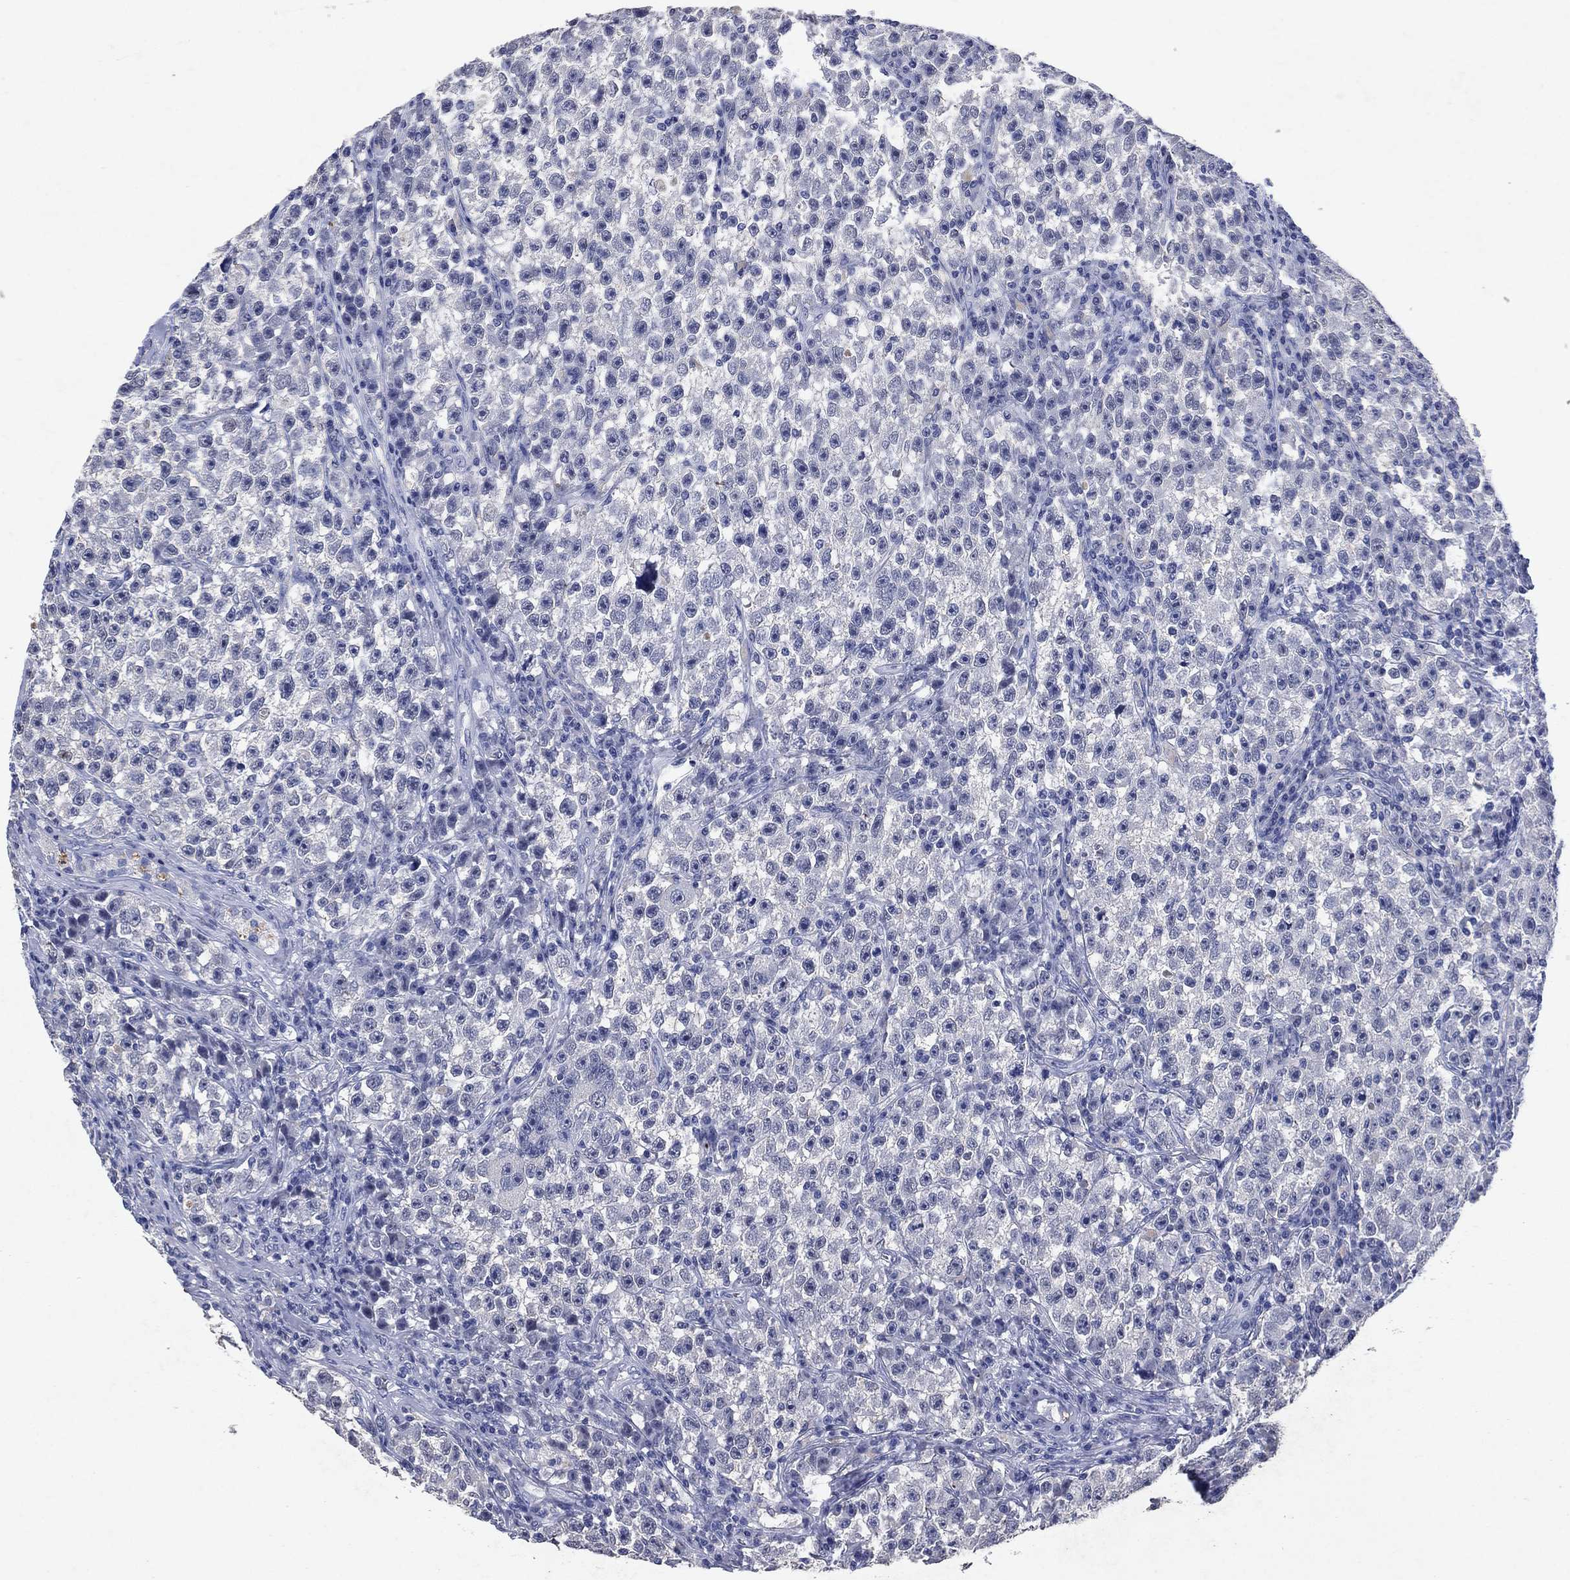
{"staining": {"intensity": "negative", "quantity": "none", "location": "none"}, "tissue": "testis cancer", "cell_type": "Tumor cells", "image_type": "cancer", "snomed": [{"axis": "morphology", "description": "Seminoma, NOS"}, {"axis": "topography", "description": "Testis"}], "caption": "Tumor cells are negative for protein expression in human testis cancer. (Stains: DAB IHC with hematoxylin counter stain, Microscopy: brightfield microscopy at high magnification).", "gene": "FSCN2", "patient": {"sex": "male", "age": 22}}